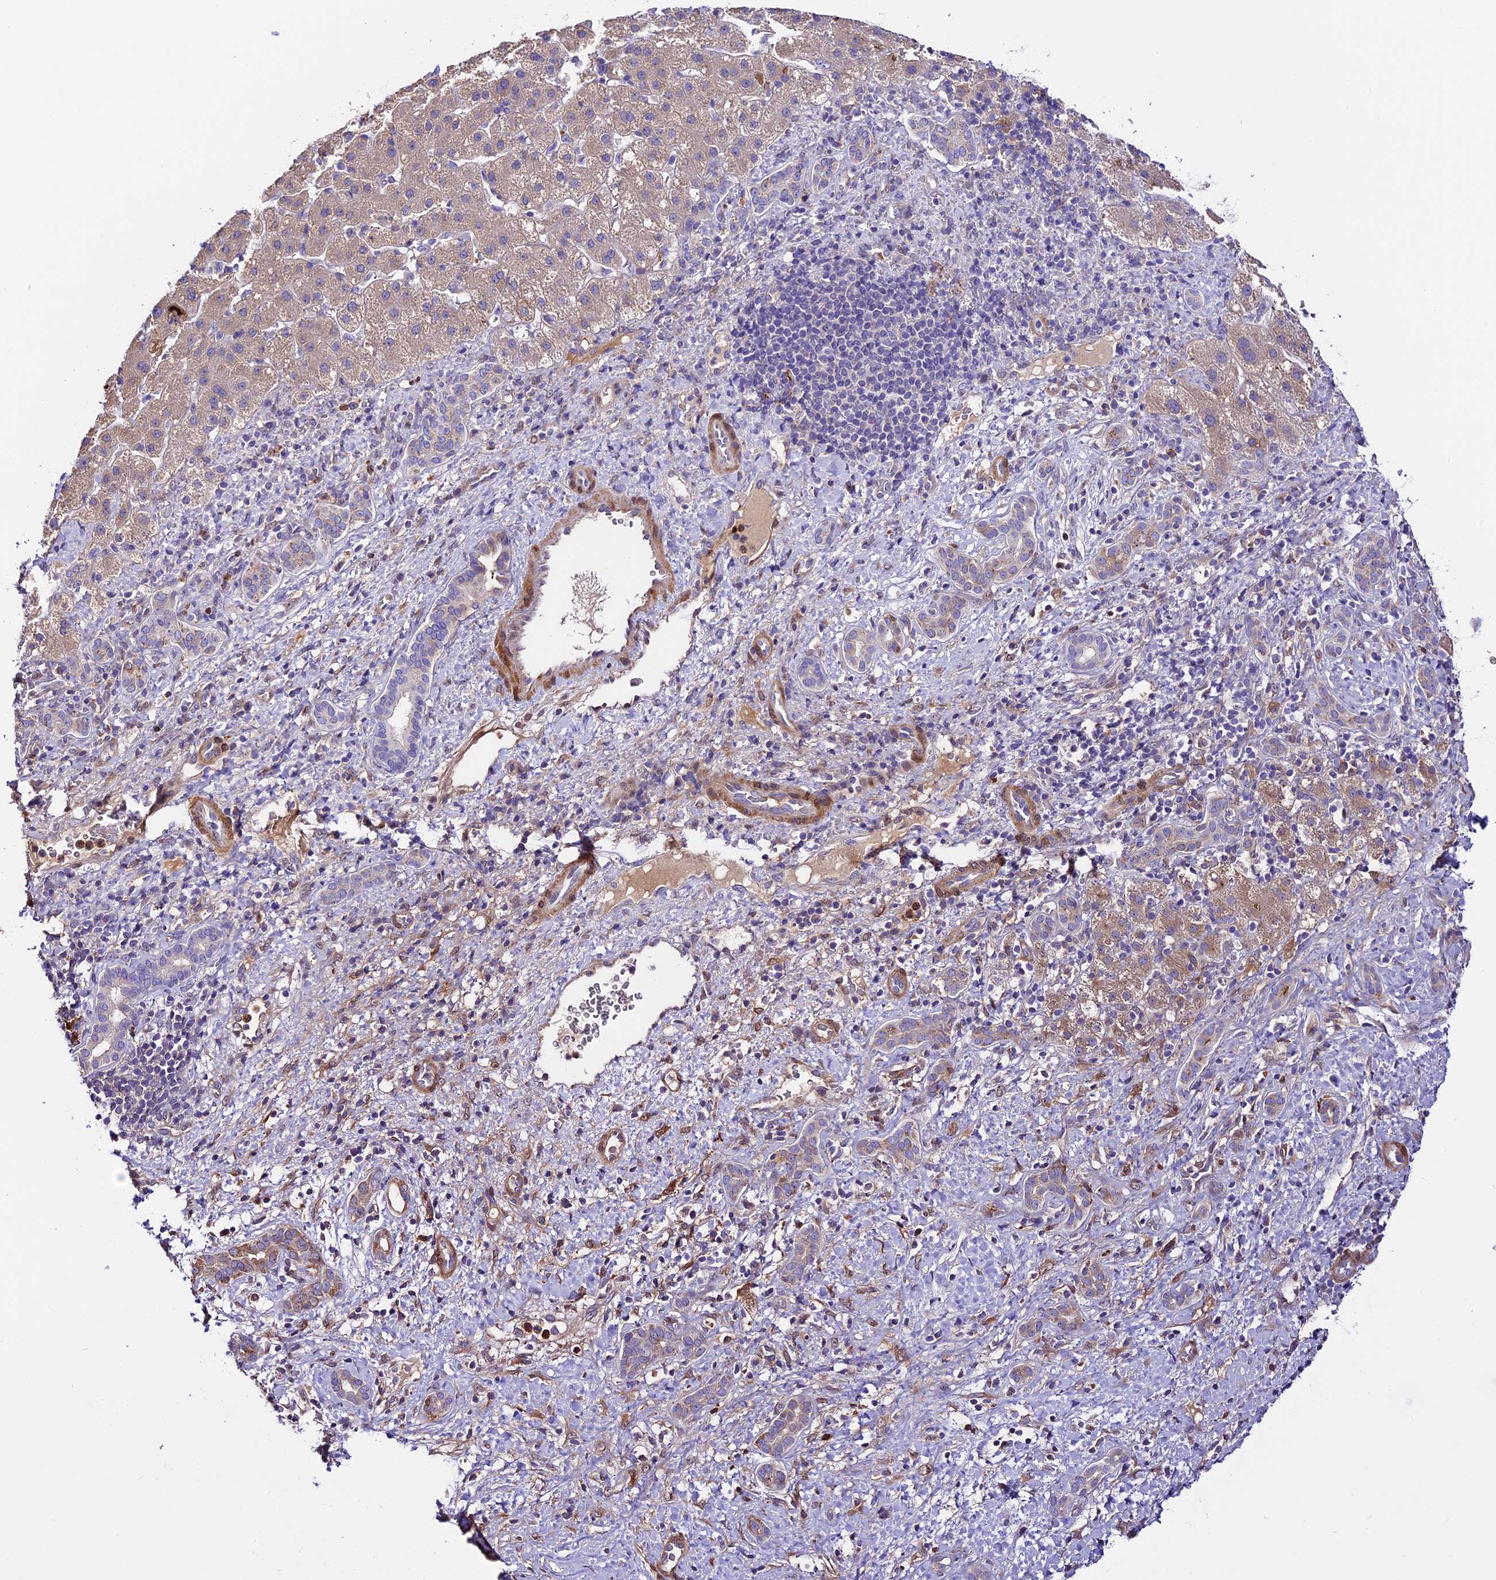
{"staining": {"intensity": "strong", "quantity": "25%-75%", "location": "cytoplasmic/membranous"}, "tissue": "liver cancer", "cell_type": "Tumor cells", "image_type": "cancer", "snomed": [{"axis": "morphology", "description": "Normal tissue, NOS"}, {"axis": "morphology", "description": "Carcinoma, Hepatocellular, NOS"}, {"axis": "topography", "description": "Liver"}], "caption": "Protein staining by immunohistochemistry (IHC) displays strong cytoplasmic/membranous expression in approximately 25%-75% of tumor cells in liver cancer (hepatocellular carcinoma). Using DAB (brown) and hematoxylin (blue) stains, captured at high magnification using brightfield microscopy.", "gene": "MAP3K7CL", "patient": {"sex": "male", "age": 57}}